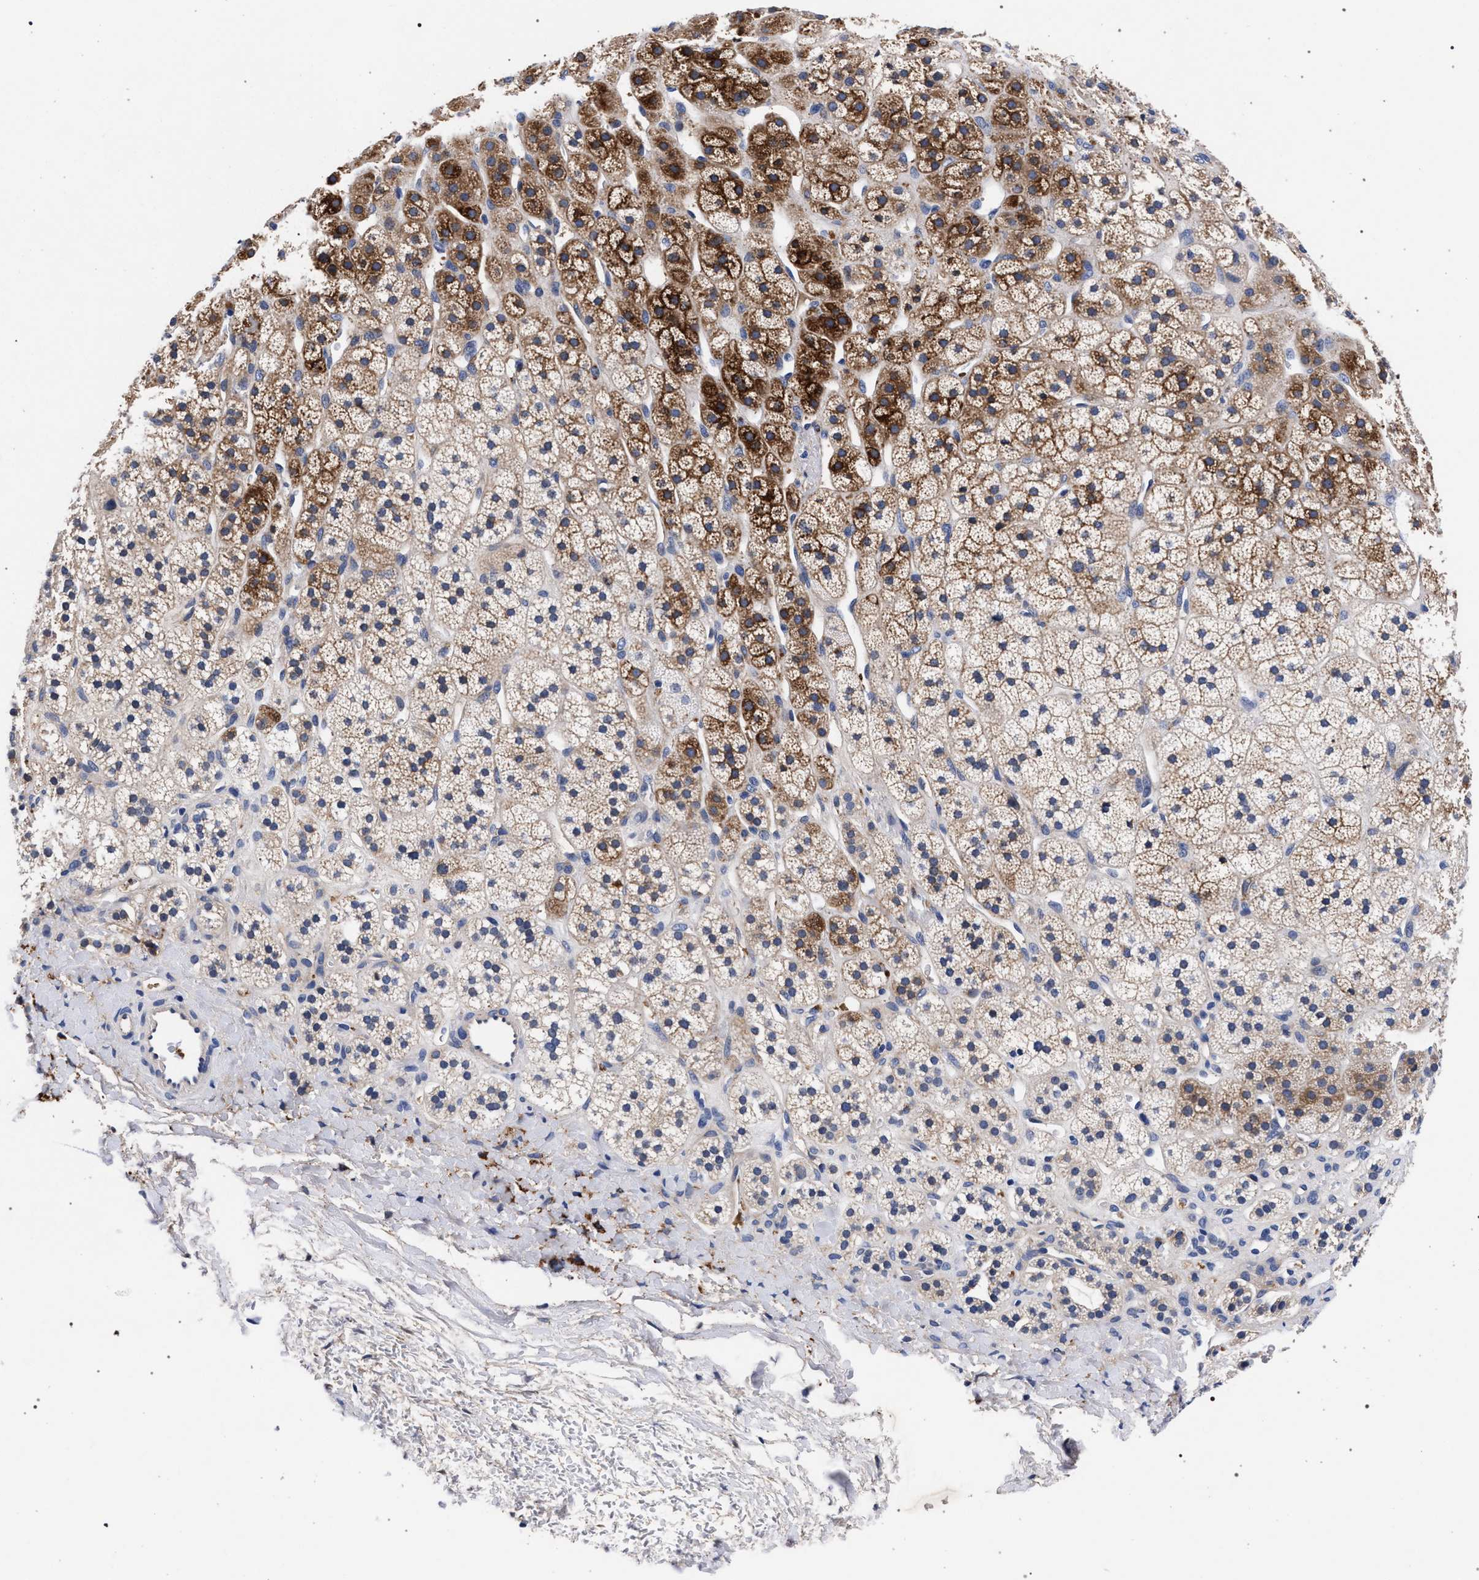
{"staining": {"intensity": "strong", "quantity": "25%-75%", "location": "cytoplasmic/membranous"}, "tissue": "adrenal gland", "cell_type": "Glandular cells", "image_type": "normal", "snomed": [{"axis": "morphology", "description": "Normal tissue, NOS"}, {"axis": "topography", "description": "Adrenal gland"}], "caption": "Immunohistochemistry (IHC) micrograph of normal adrenal gland: human adrenal gland stained using immunohistochemistry (IHC) demonstrates high levels of strong protein expression localized specifically in the cytoplasmic/membranous of glandular cells, appearing as a cytoplasmic/membranous brown color.", "gene": "ACOX1", "patient": {"sex": "male", "age": 56}}